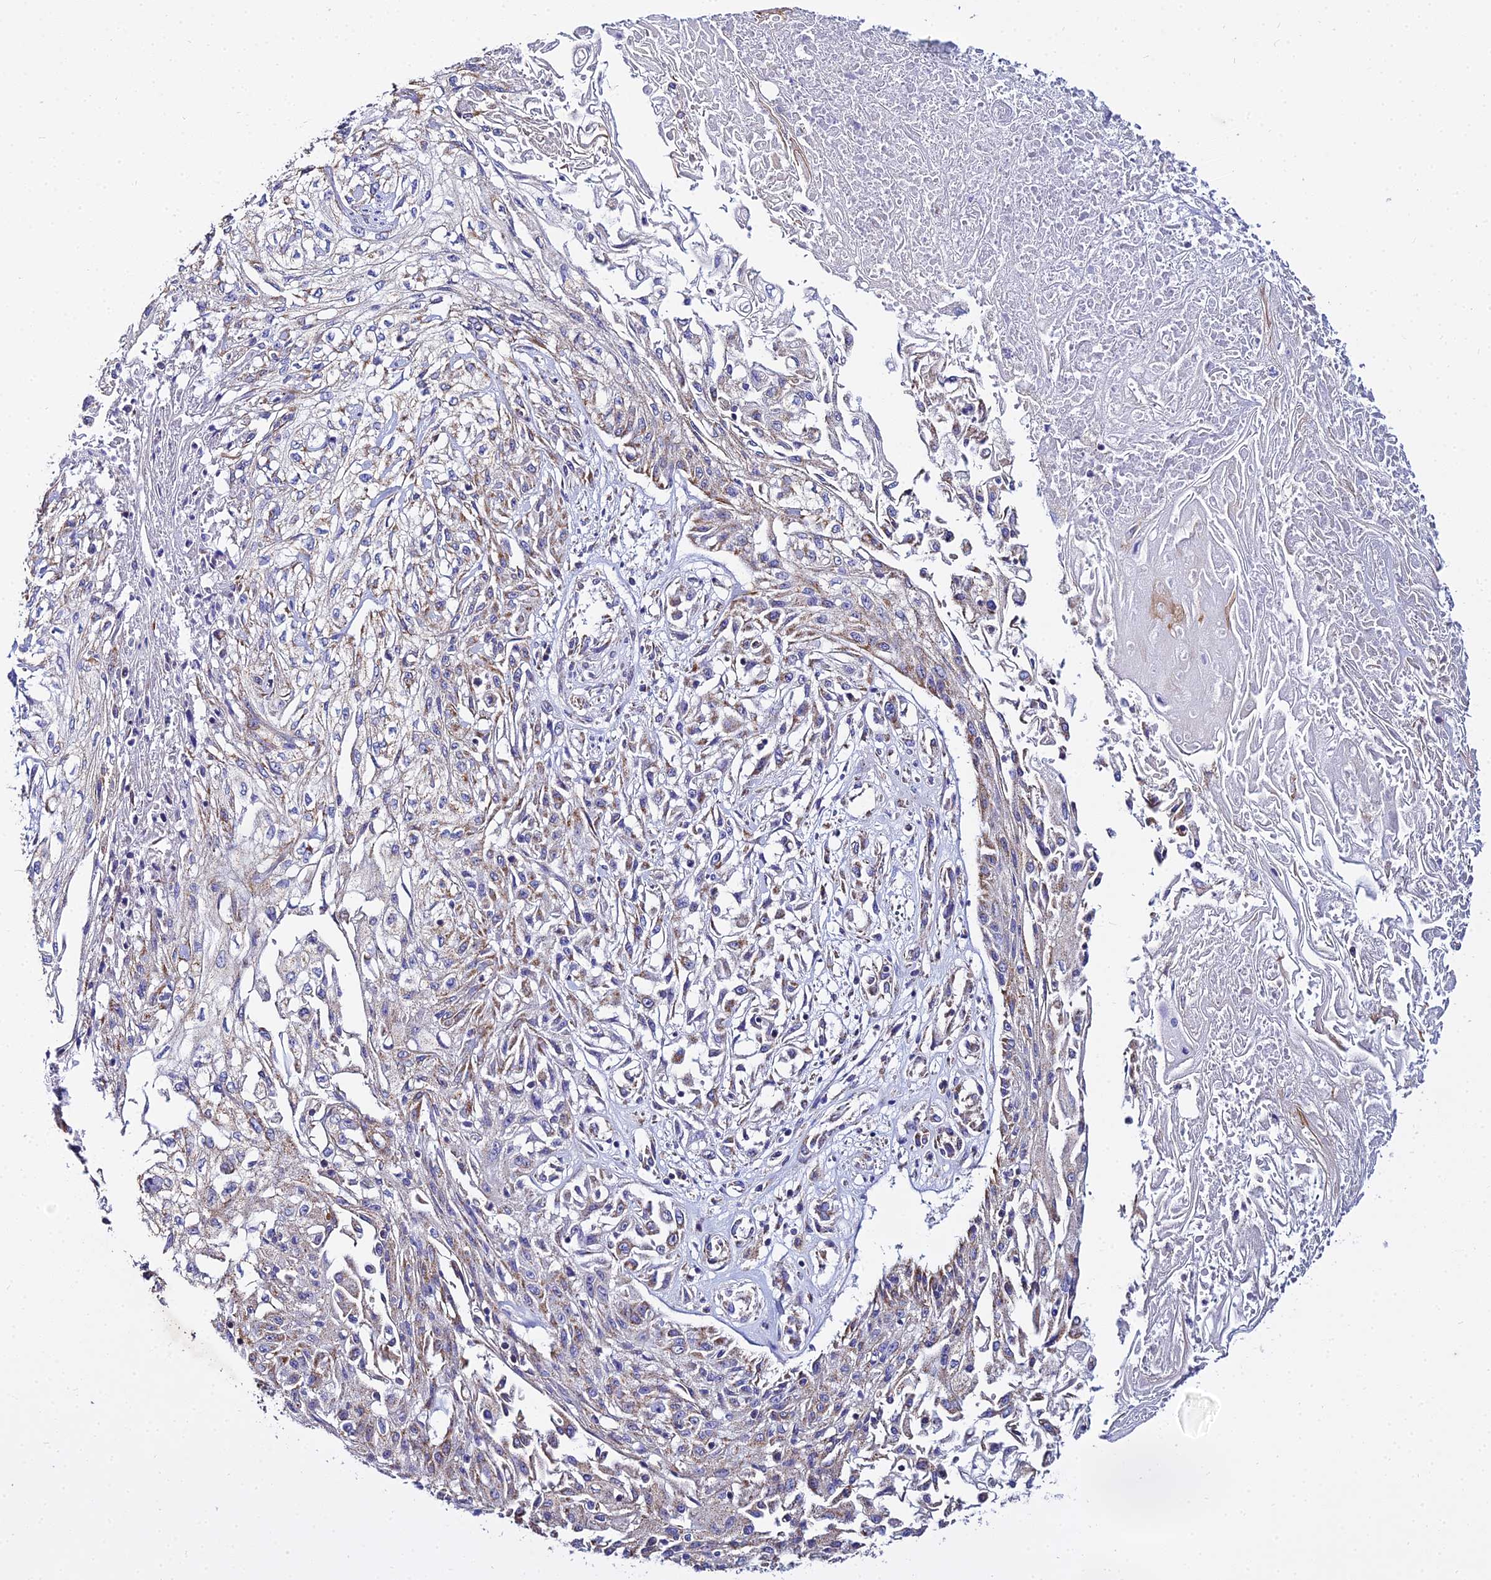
{"staining": {"intensity": "weak", "quantity": ">75%", "location": "cytoplasmic/membranous"}, "tissue": "skin cancer", "cell_type": "Tumor cells", "image_type": "cancer", "snomed": [{"axis": "morphology", "description": "Squamous cell carcinoma, NOS"}, {"axis": "morphology", "description": "Squamous cell carcinoma, metastatic, NOS"}, {"axis": "topography", "description": "Skin"}, {"axis": "topography", "description": "Lymph node"}], "caption": "This is an image of IHC staining of skin cancer (metastatic squamous cell carcinoma), which shows weak staining in the cytoplasmic/membranous of tumor cells.", "gene": "TYW5", "patient": {"sex": "male", "age": 75}}